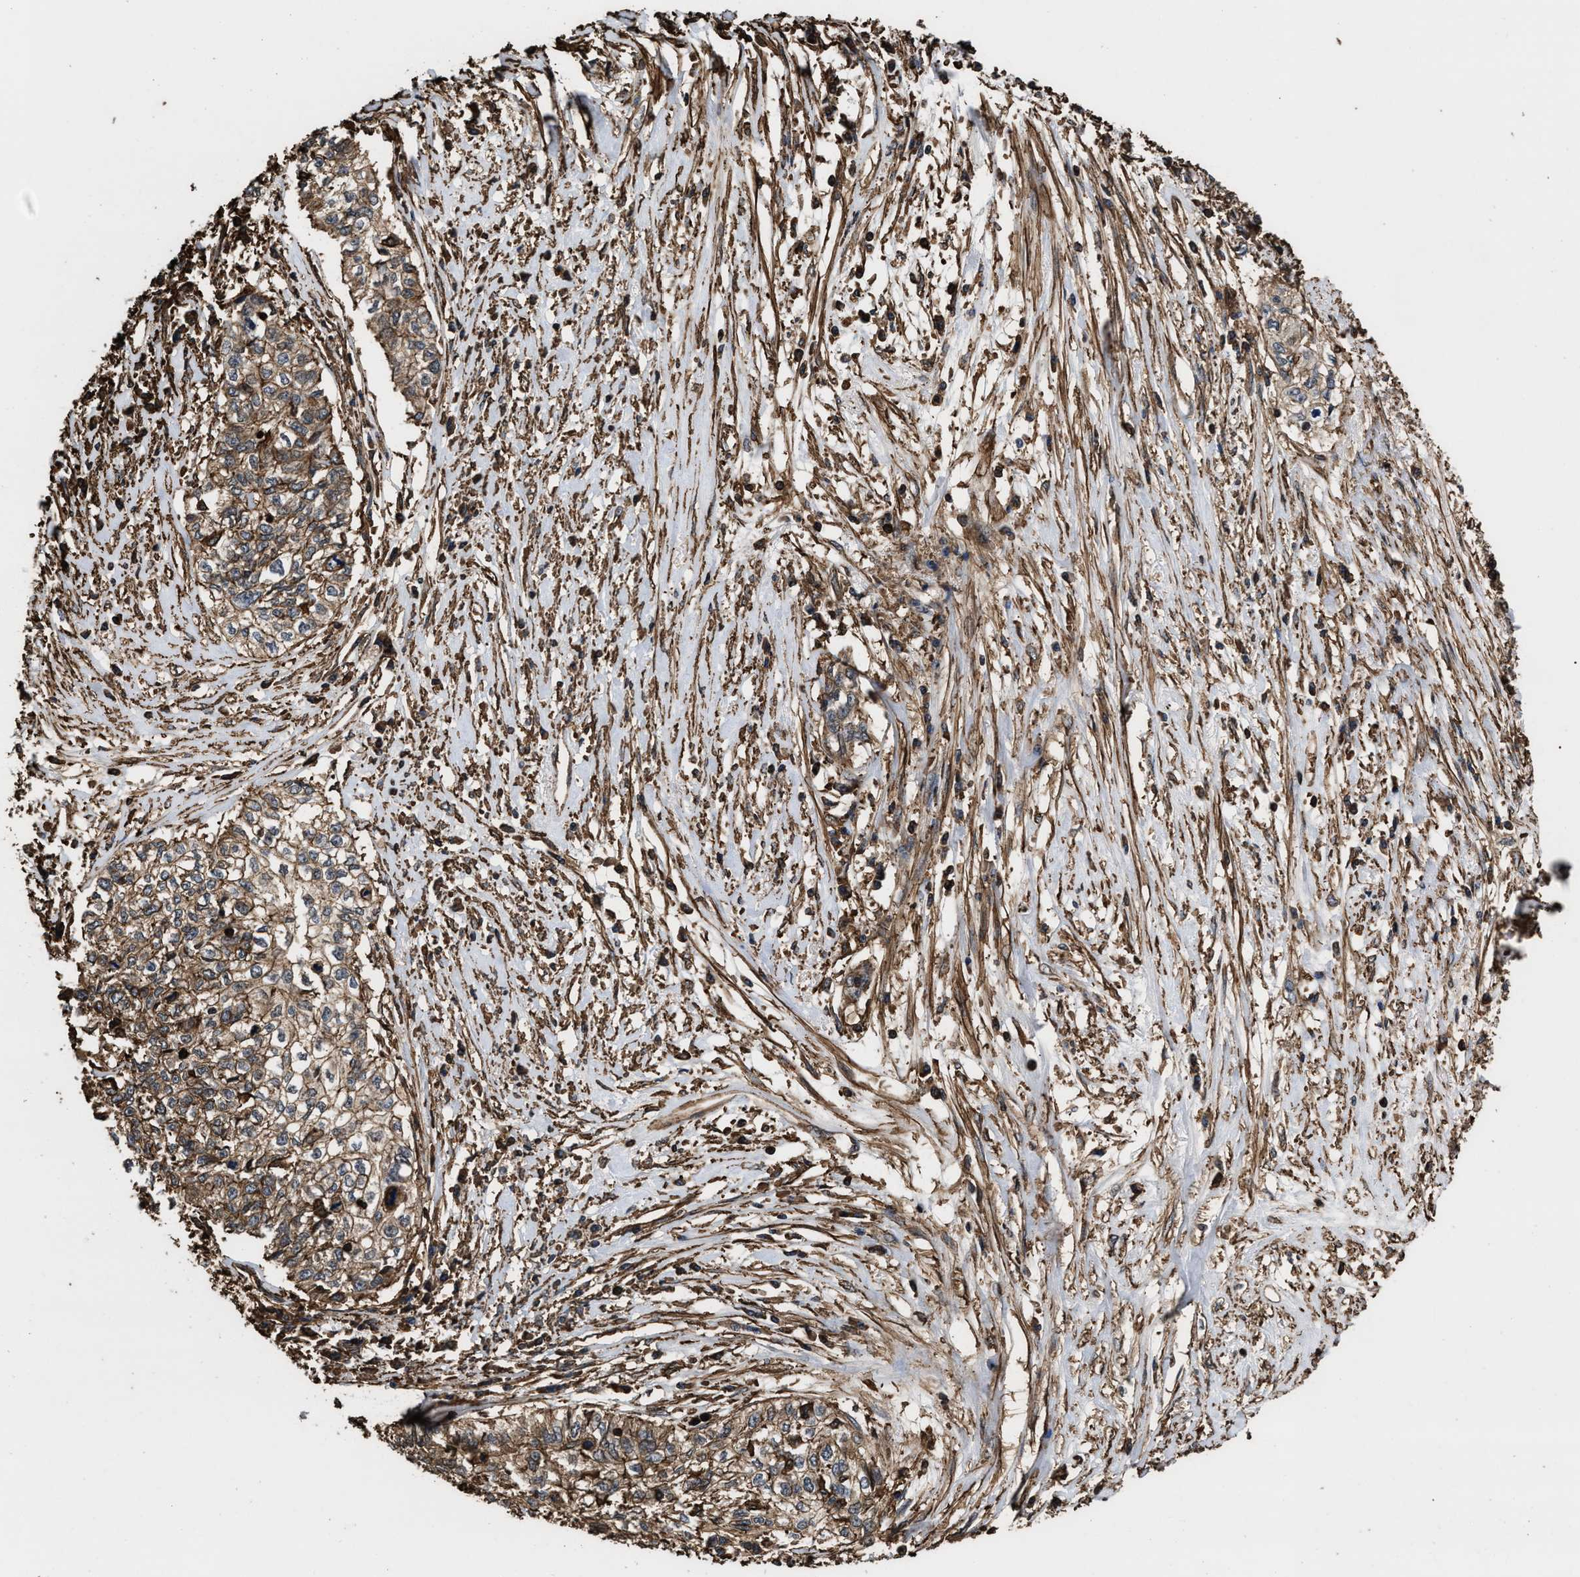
{"staining": {"intensity": "moderate", "quantity": ">75%", "location": "cytoplasmic/membranous"}, "tissue": "cervical cancer", "cell_type": "Tumor cells", "image_type": "cancer", "snomed": [{"axis": "morphology", "description": "Squamous cell carcinoma, NOS"}, {"axis": "topography", "description": "Cervix"}], "caption": "High-power microscopy captured an immunohistochemistry (IHC) micrograph of cervical squamous cell carcinoma, revealing moderate cytoplasmic/membranous positivity in about >75% of tumor cells. Immunohistochemistry (ihc) stains the protein of interest in brown and the nuclei are stained blue.", "gene": "KBTBD2", "patient": {"sex": "female", "age": 57}}